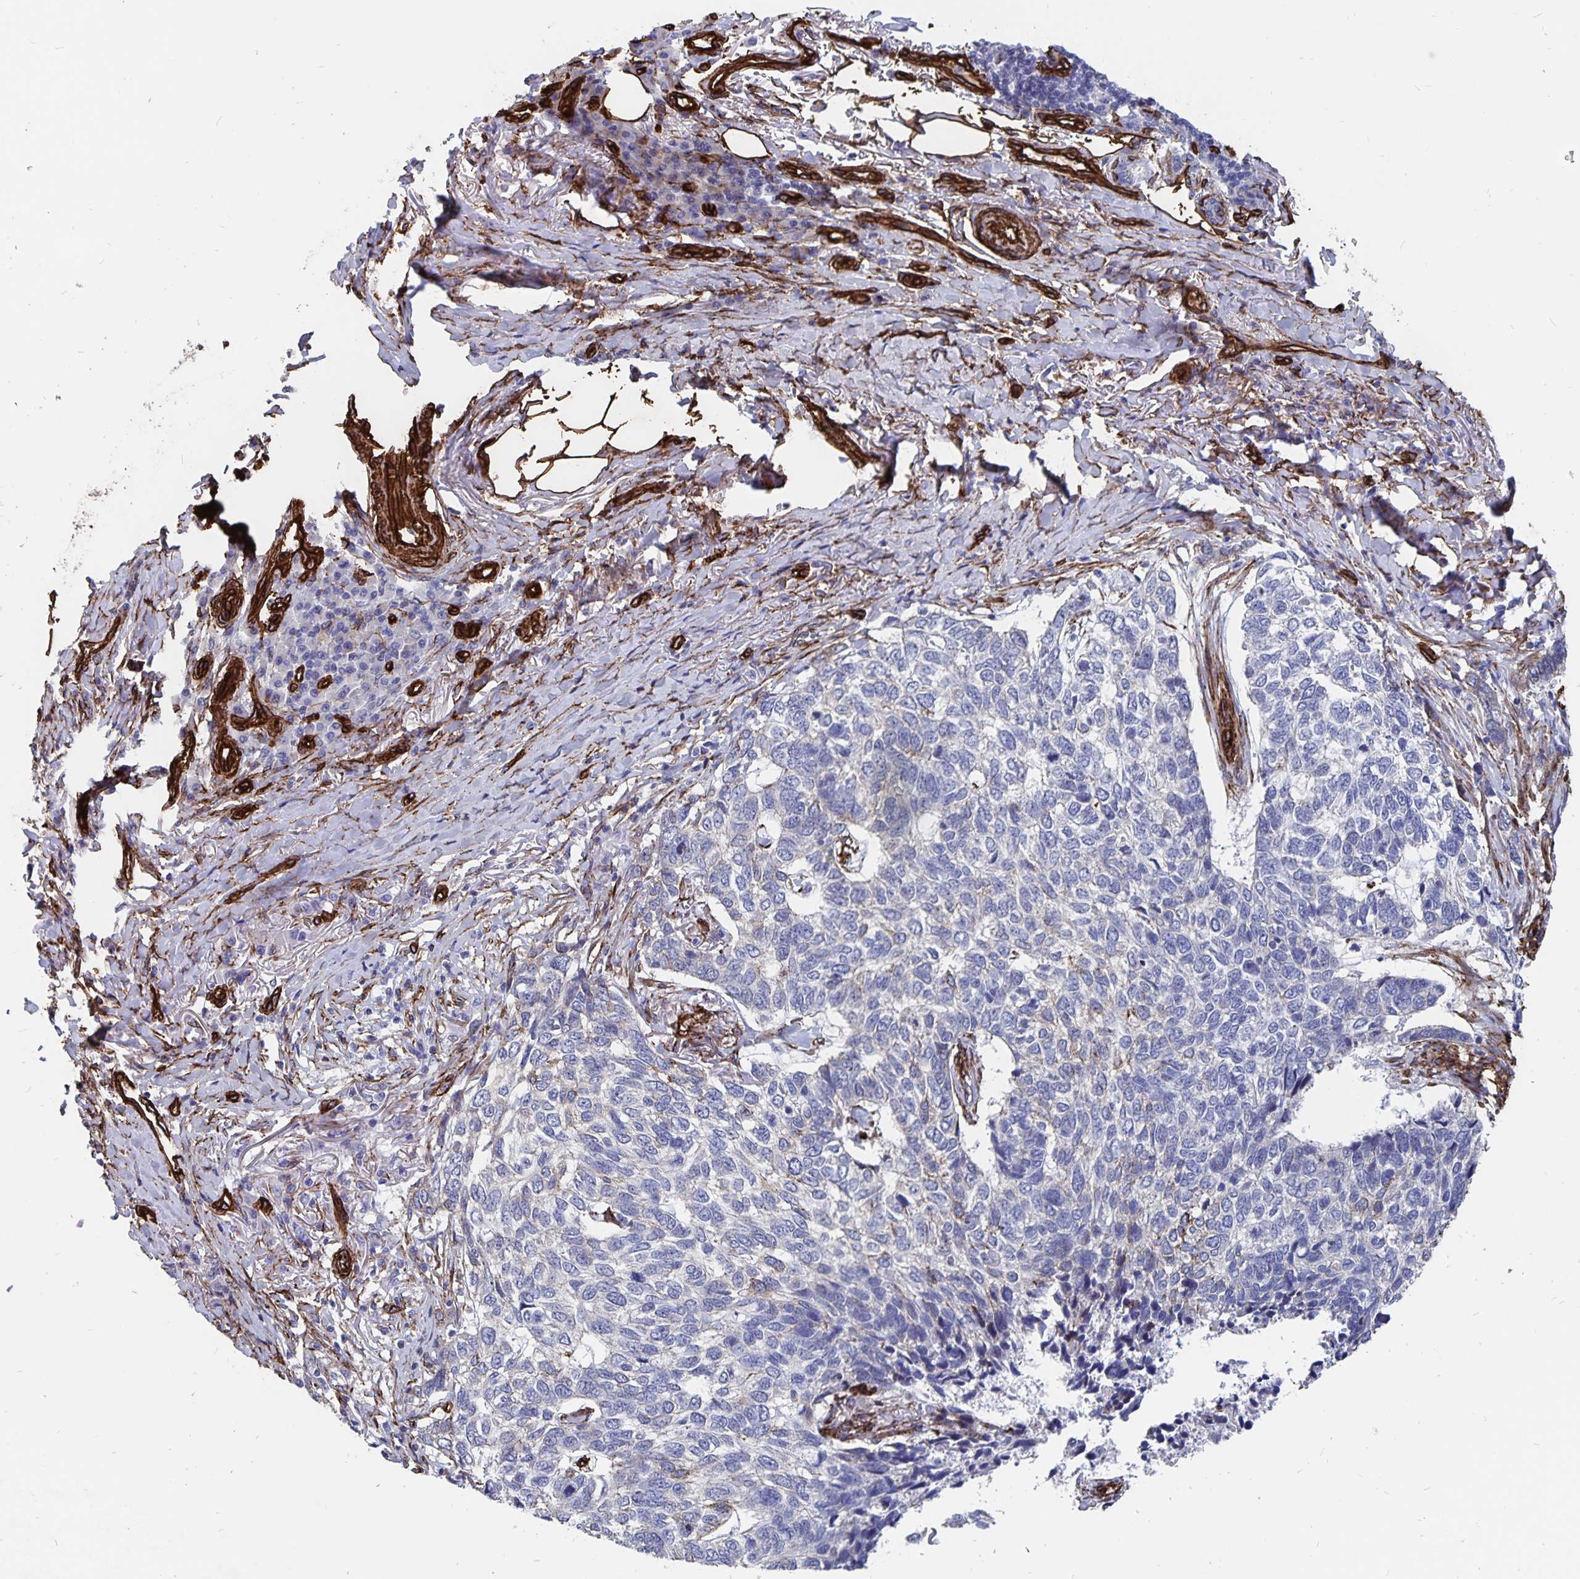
{"staining": {"intensity": "negative", "quantity": "none", "location": "none"}, "tissue": "skin cancer", "cell_type": "Tumor cells", "image_type": "cancer", "snomed": [{"axis": "morphology", "description": "Basal cell carcinoma"}, {"axis": "topography", "description": "Skin"}], "caption": "This is an immunohistochemistry (IHC) histopathology image of human skin cancer. There is no positivity in tumor cells.", "gene": "DCHS2", "patient": {"sex": "female", "age": 65}}